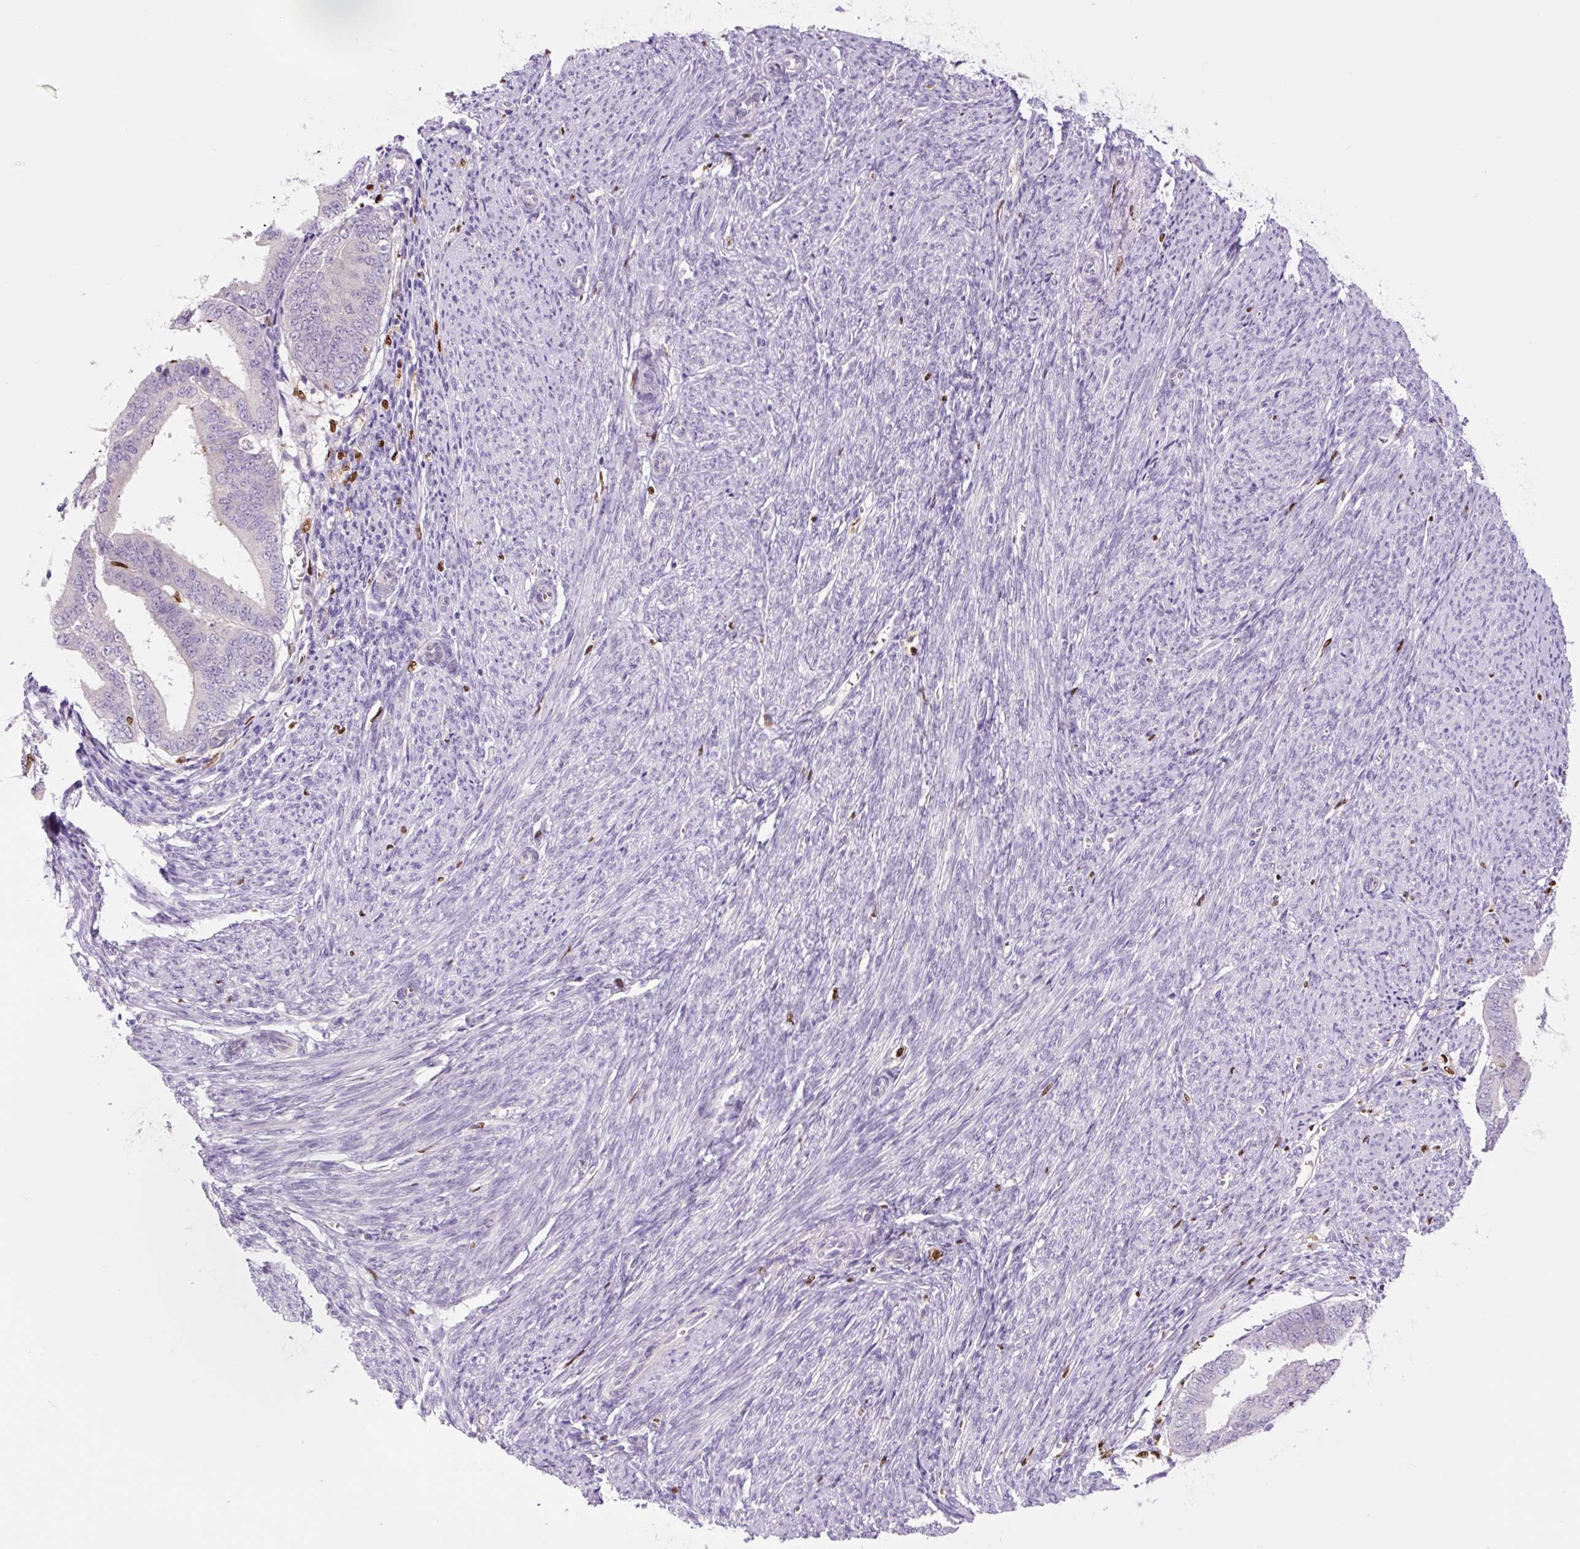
{"staining": {"intensity": "negative", "quantity": "none", "location": "none"}, "tissue": "endometrial cancer", "cell_type": "Tumor cells", "image_type": "cancer", "snomed": [{"axis": "morphology", "description": "Adenocarcinoma, NOS"}, {"axis": "topography", "description": "Endometrium"}], "caption": "A photomicrograph of human endometrial cancer (adenocarcinoma) is negative for staining in tumor cells.", "gene": "SPI1", "patient": {"sex": "female", "age": 63}}